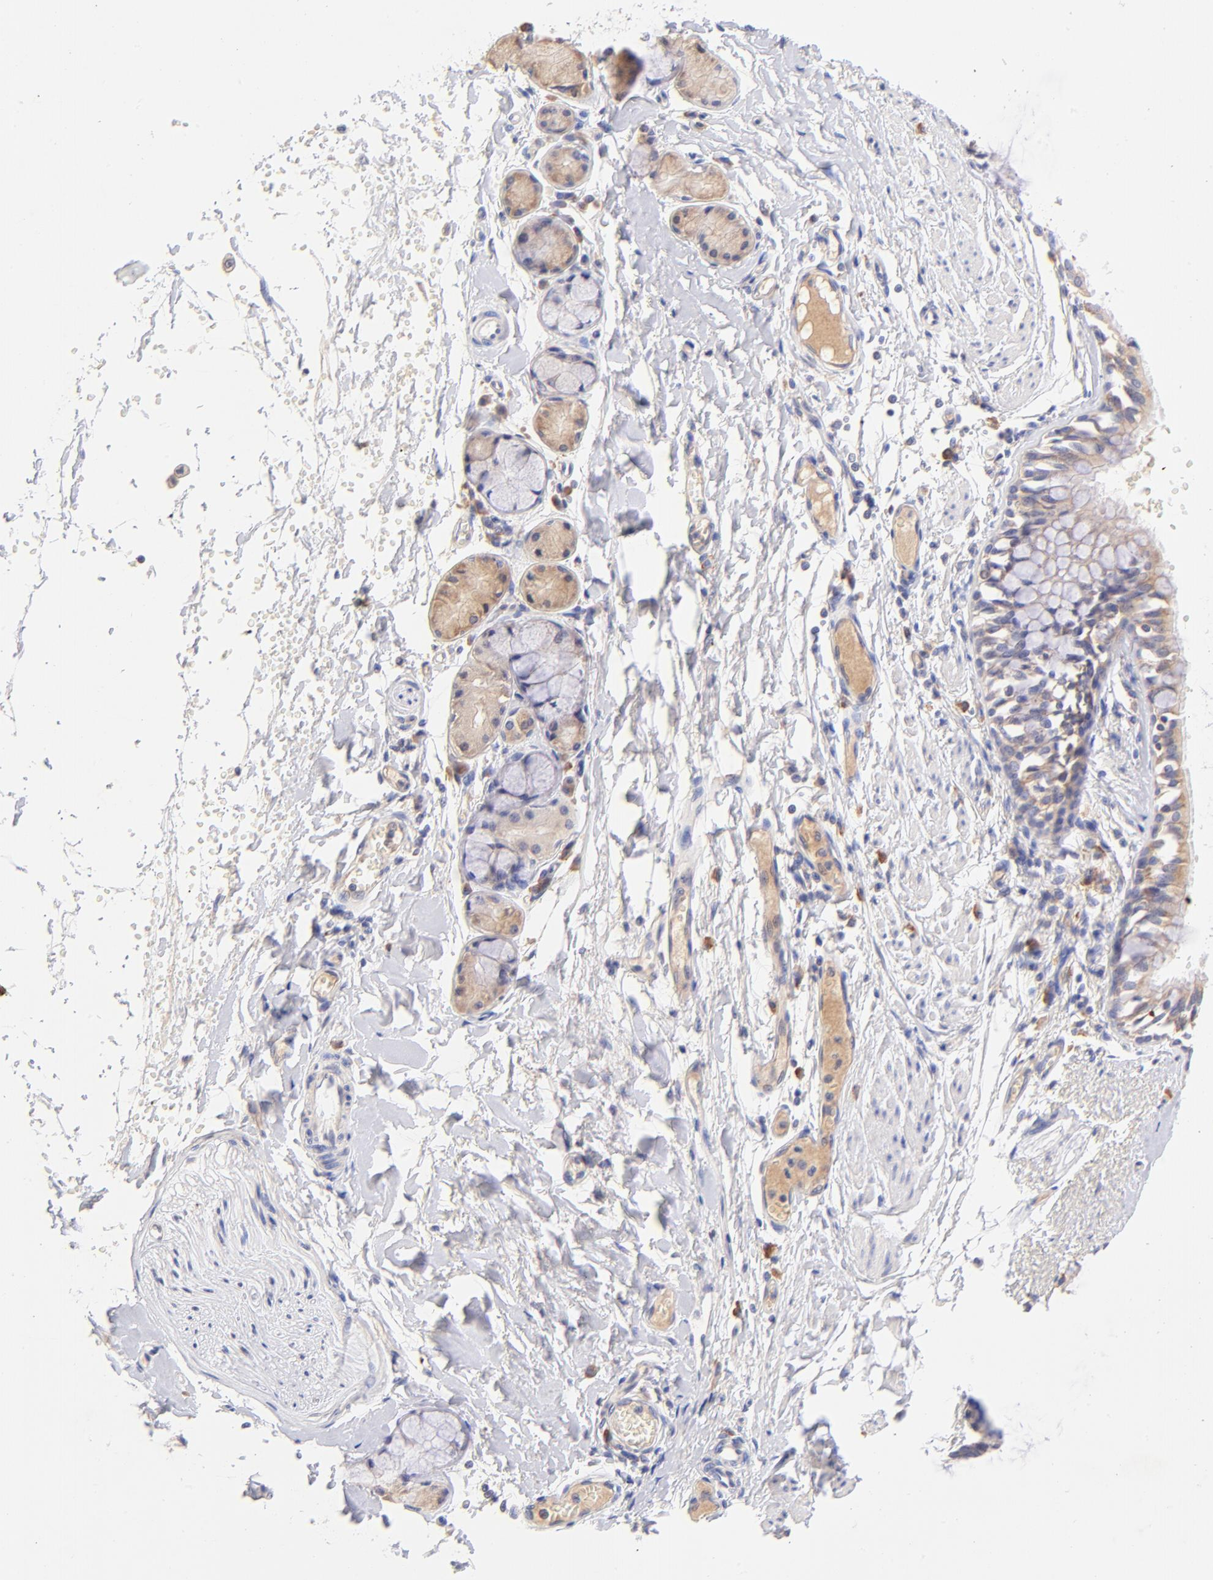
{"staining": {"intensity": "moderate", "quantity": "25%-75%", "location": "cytoplasmic/membranous"}, "tissue": "bronchus", "cell_type": "Respiratory epithelial cells", "image_type": "normal", "snomed": [{"axis": "morphology", "description": "Normal tissue, NOS"}, {"axis": "topography", "description": "Bronchus"}, {"axis": "topography", "description": "Lung"}], "caption": "This photomicrograph exhibits immunohistochemistry staining of normal human bronchus, with medium moderate cytoplasmic/membranous expression in about 25%-75% of respiratory epithelial cells.", "gene": "RPL11", "patient": {"sex": "female", "age": 56}}